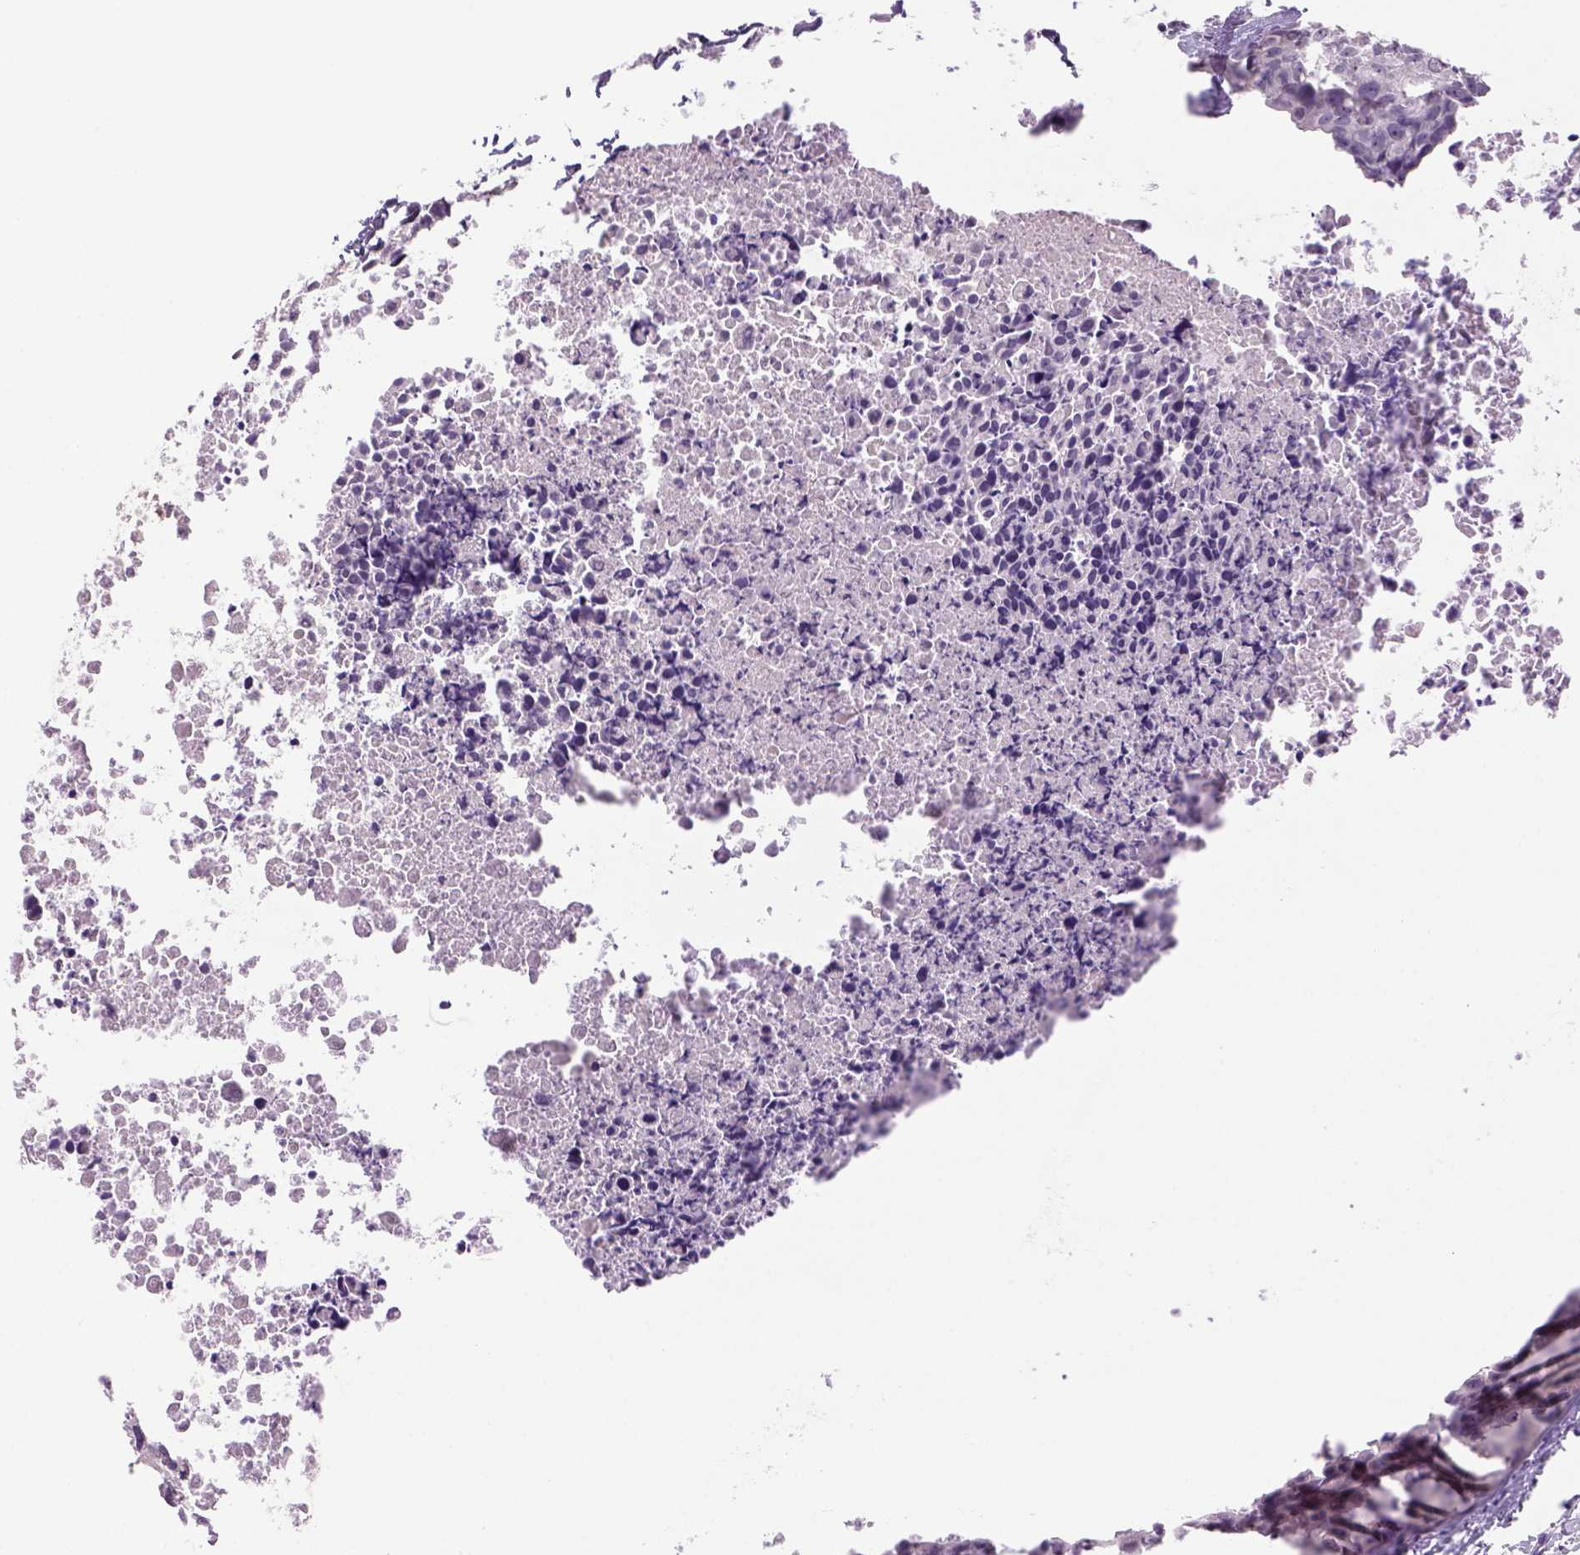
{"staining": {"intensity": "negative", "quantity": "none", "location": "none"}, "tissue": "breast cancer", "cell_type": "Tumor cells", "image_type": "cancer", "snomed": [{"axis": "morphology", "description": "Duct carcinoma"}, {"axis": "topography", "description": "Breast"}], "caption": "Invasive ductal carcinoma (breast) was stained to show a protein in brown. There is no significant positivity in tumor cells. Brightfield microscopy of immunohistochemistry (IHC) stained with DAB (brown) and hematoxylin (blue), captured at high magnification.", "gene": "DBH", "patient": {"sex": "female", "age": 38}}